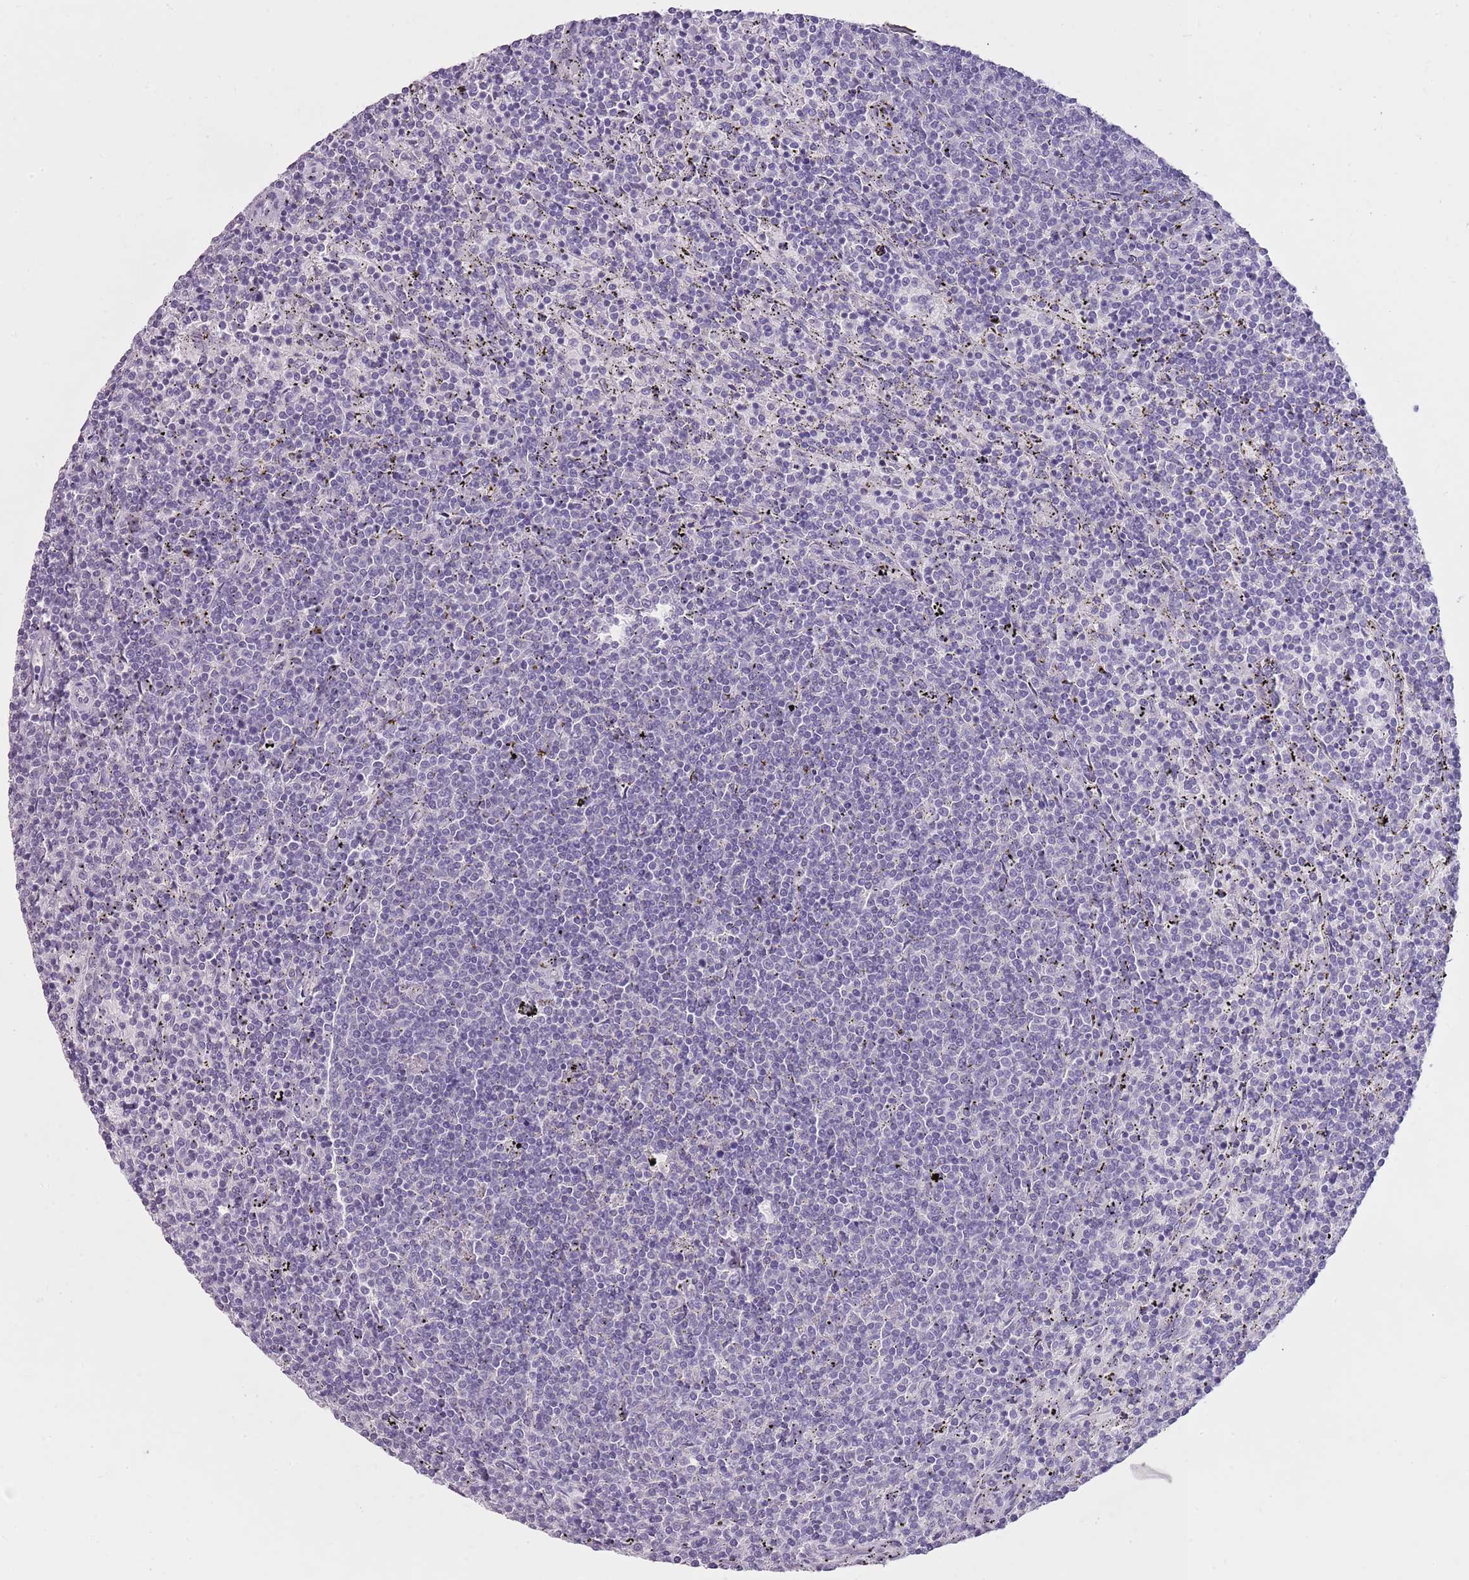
{"staining": {"intensity": "negative", "quantity": "none", "location": "none"}, "tissue": "lymphoma", "cell_type": "Tumor cells", "image_type": "cancer", "snomed": [{"axis": "morphology", "description": "Malignant lymphoma, non-Hodgkin's type, Low grade"}, {"axis": "topography", "description": "Spleen"}], "caption": "Immunohistochemical staining of lymphoma shows no significant positivity in tumor cells. (Immunohistochemistry (ihc), brightfield microscopy, high magnification).", "gene": "SLC35E3", "patient": {"sex": "female", "age": 50}}